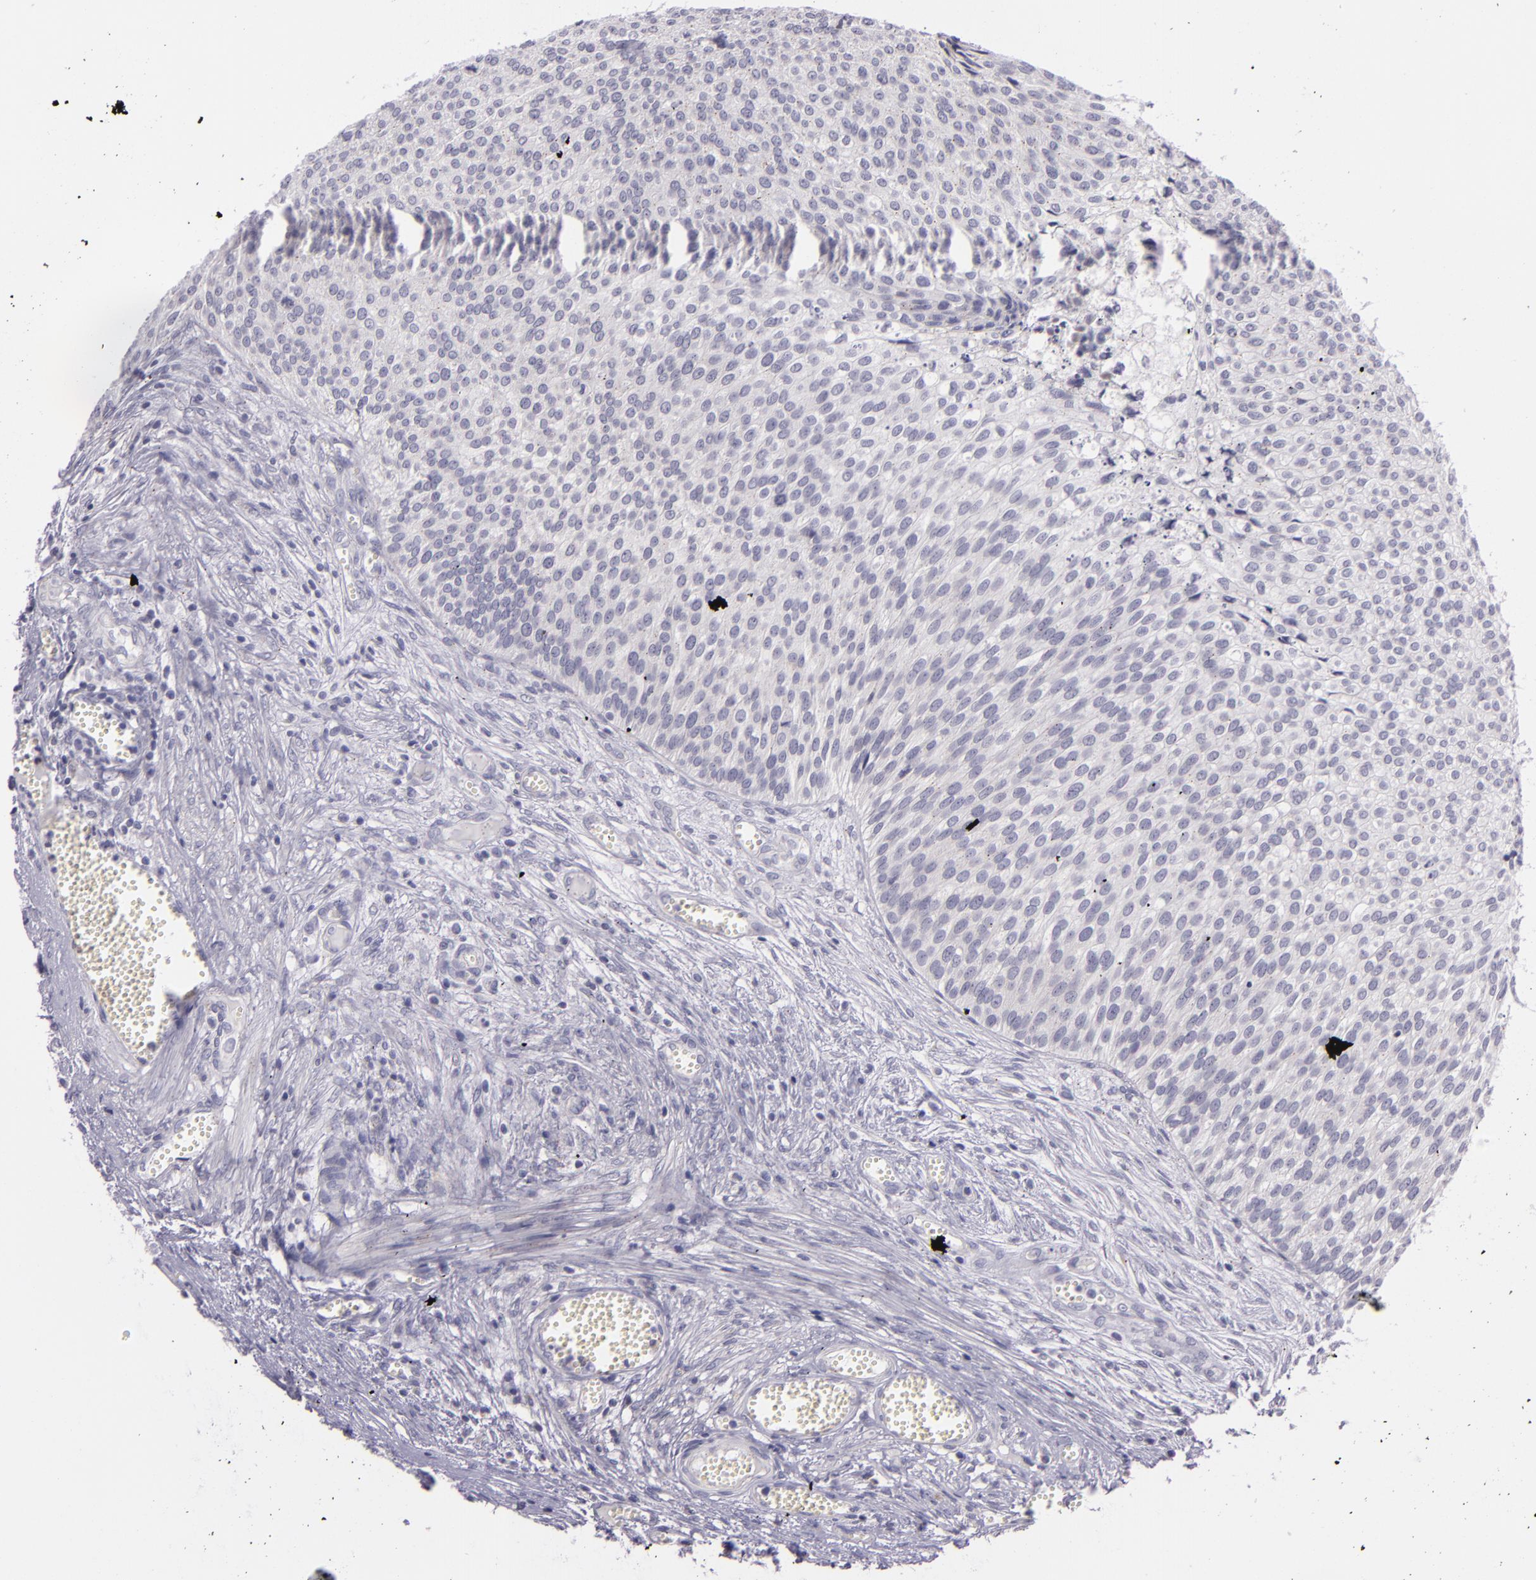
{"staining": {"intensity": "negative", "quantity": "none", "location": "none"}, "tissue": "urothelial cancer", "cell_type": "Tumor cells", "image_type": "cancer", "snomed": [{"axis": "morphology", "description": "Urothelial carcinoma, Low grade"}, {"axis": "topography", "description": "Urinary bladder"}], "caption": "An IHC histopathology image of urothelial cancer is shown. There is no staining in tumor cells of urothelial cancer.", "gene": "CILK1", "patient": {"sex": "male", "age": 84}}